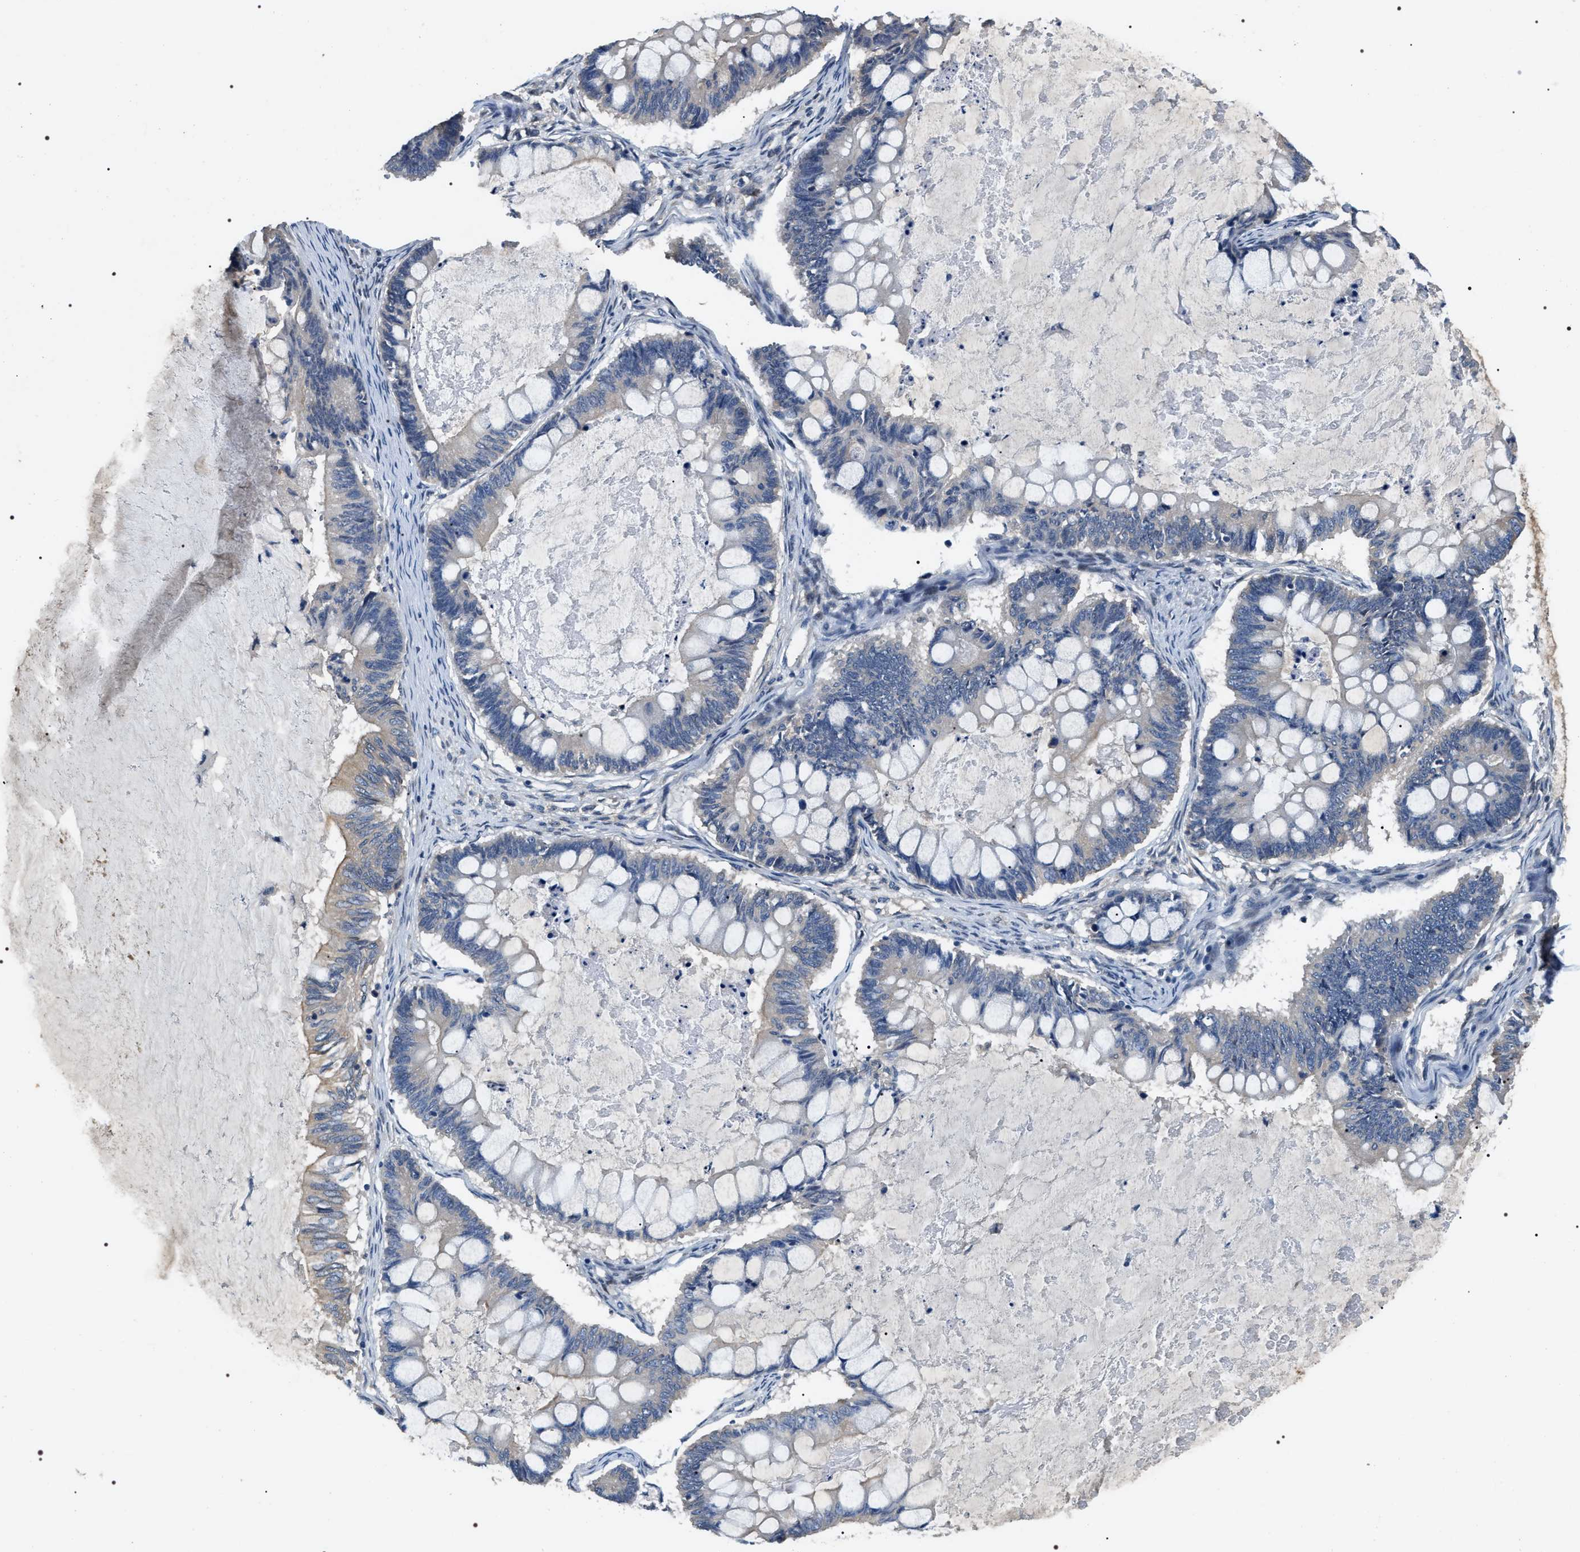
{"staining": {"intensity": "negative", "quantity": "none", "location": "none"}, "tissue": "ovarian cancer", "cell_type": "Tumor cells", "image_type": "cancer", "snomed": [{"axis": "morphology", "description": "Cystadenocarcinoma, mucinous, NOS"}, {"axis": "topography", "description": "Ovary"}], "caption": "This is a image of IHC staining of ovarian cancer (mucinous cystadenocarcinoma), which shows no expression in tumor cells.", "gene": "IFT81", "patient": {"sex": "female", "age": 61}}